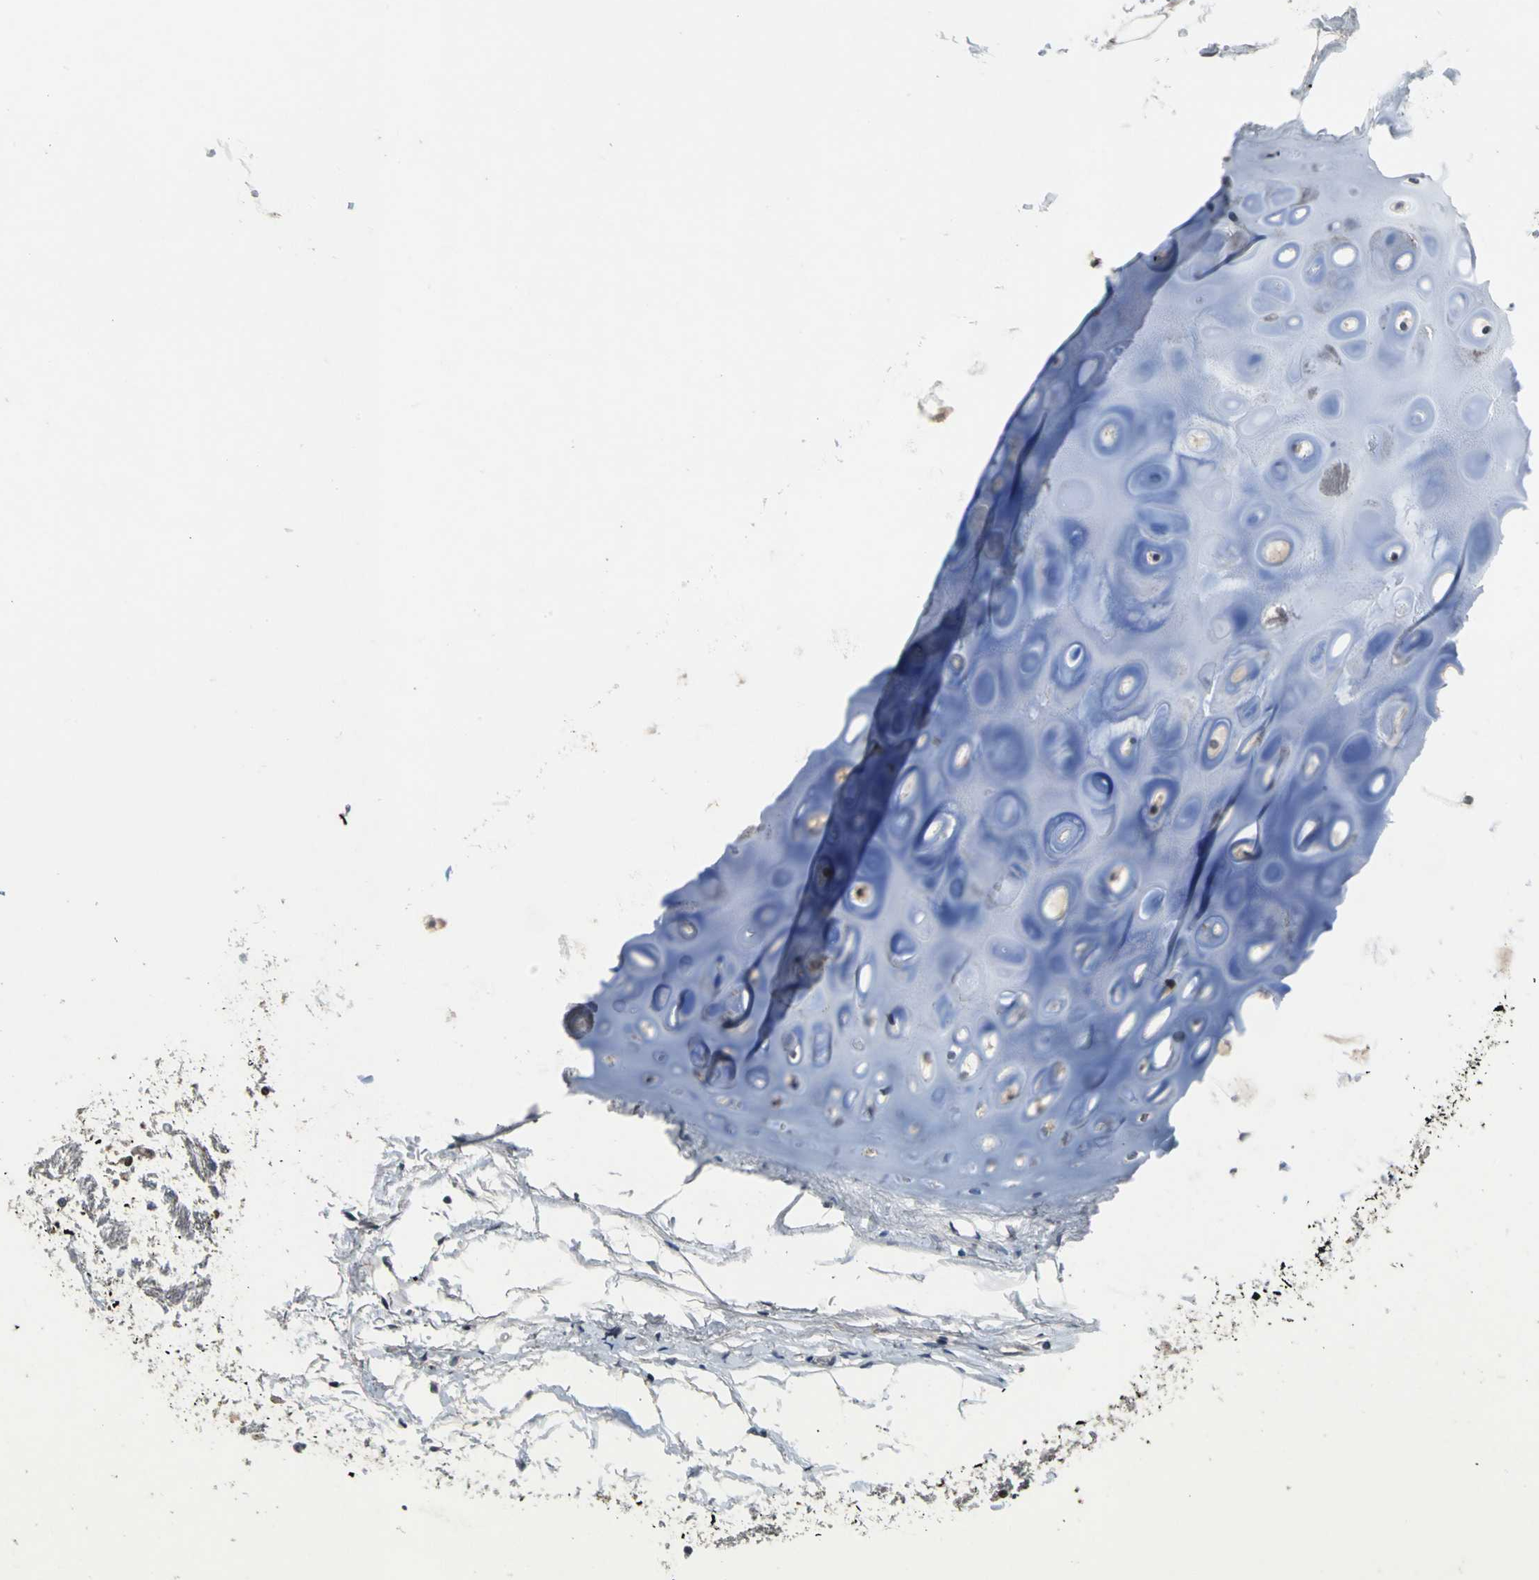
{"staining": {"intensity": "negative", "quantity": "none", "location": "none"}, "tissue": "adipose tissue", "cell_type": "Adipocytes", "image_type": "normal", "snomed": [{"axis": "morphology", "description": "Normal tissue, NOS"}, {"axis": "topography", "description": "Cartilage tissue"}, {"axis": "topography", "description": "Bronchus"}], "caption": "Immunohistochemistry image of unremarkable adipose tissue stained for a protein (brown), which reveals no staining in adipocytes.", "gene": "JADE3", "patient": {"sex": "female", "age": 73}}